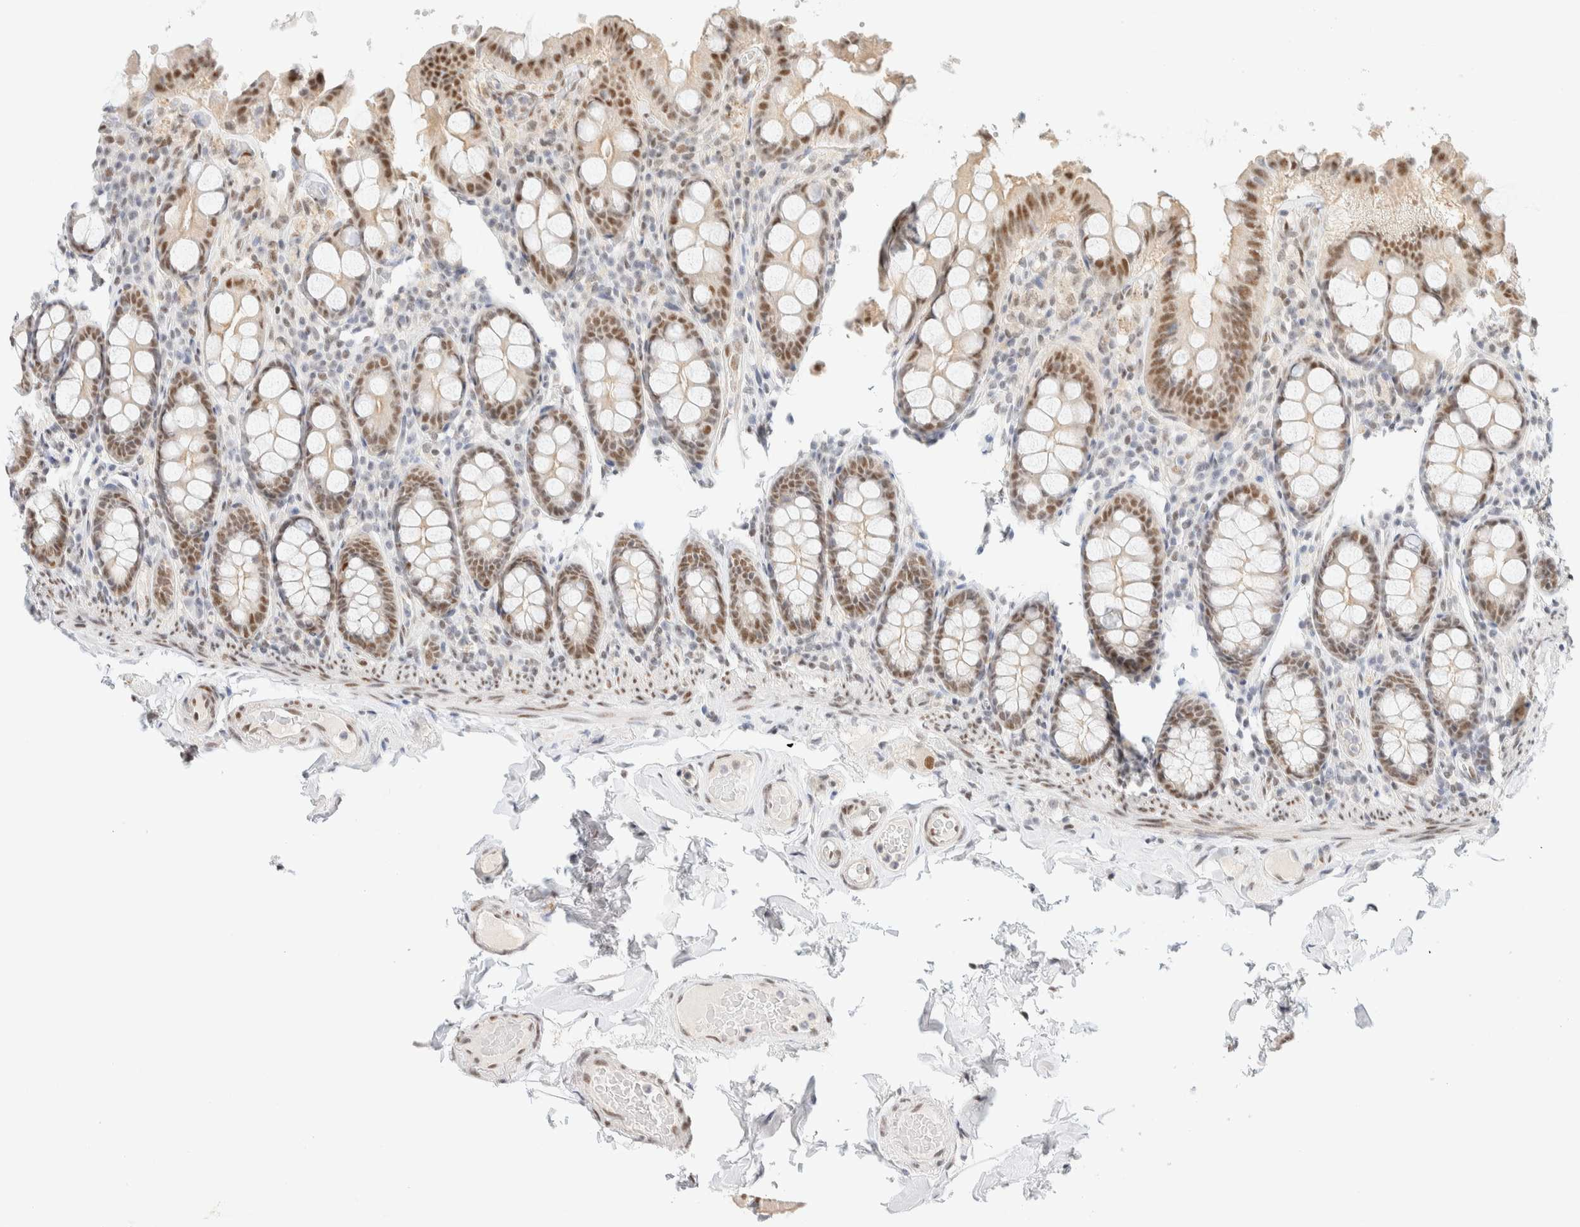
{"staining": {"intensity": "weak", "quantity": ">75%", "location": "nuclear"}, "tissue": "colon", "cell_type": "Endothelial cells", "image_type": "normal", "snomed": [{"axis": "morphology", "description": "Normal tissue, NOS"}, {"axis": "topography", "description": "Colon"}, {"axis": "topography", "description": "Peripheral nerve tissue"}], "caption": "Protein analysis of normal colon demonstrates weak nuclear positivity in about >75% of endothelial cells. (Brightfield microscopy of DAB IHC at high magnification).", "gene": "PYGO2", "patient": {"sex": "female", "age": 61}}